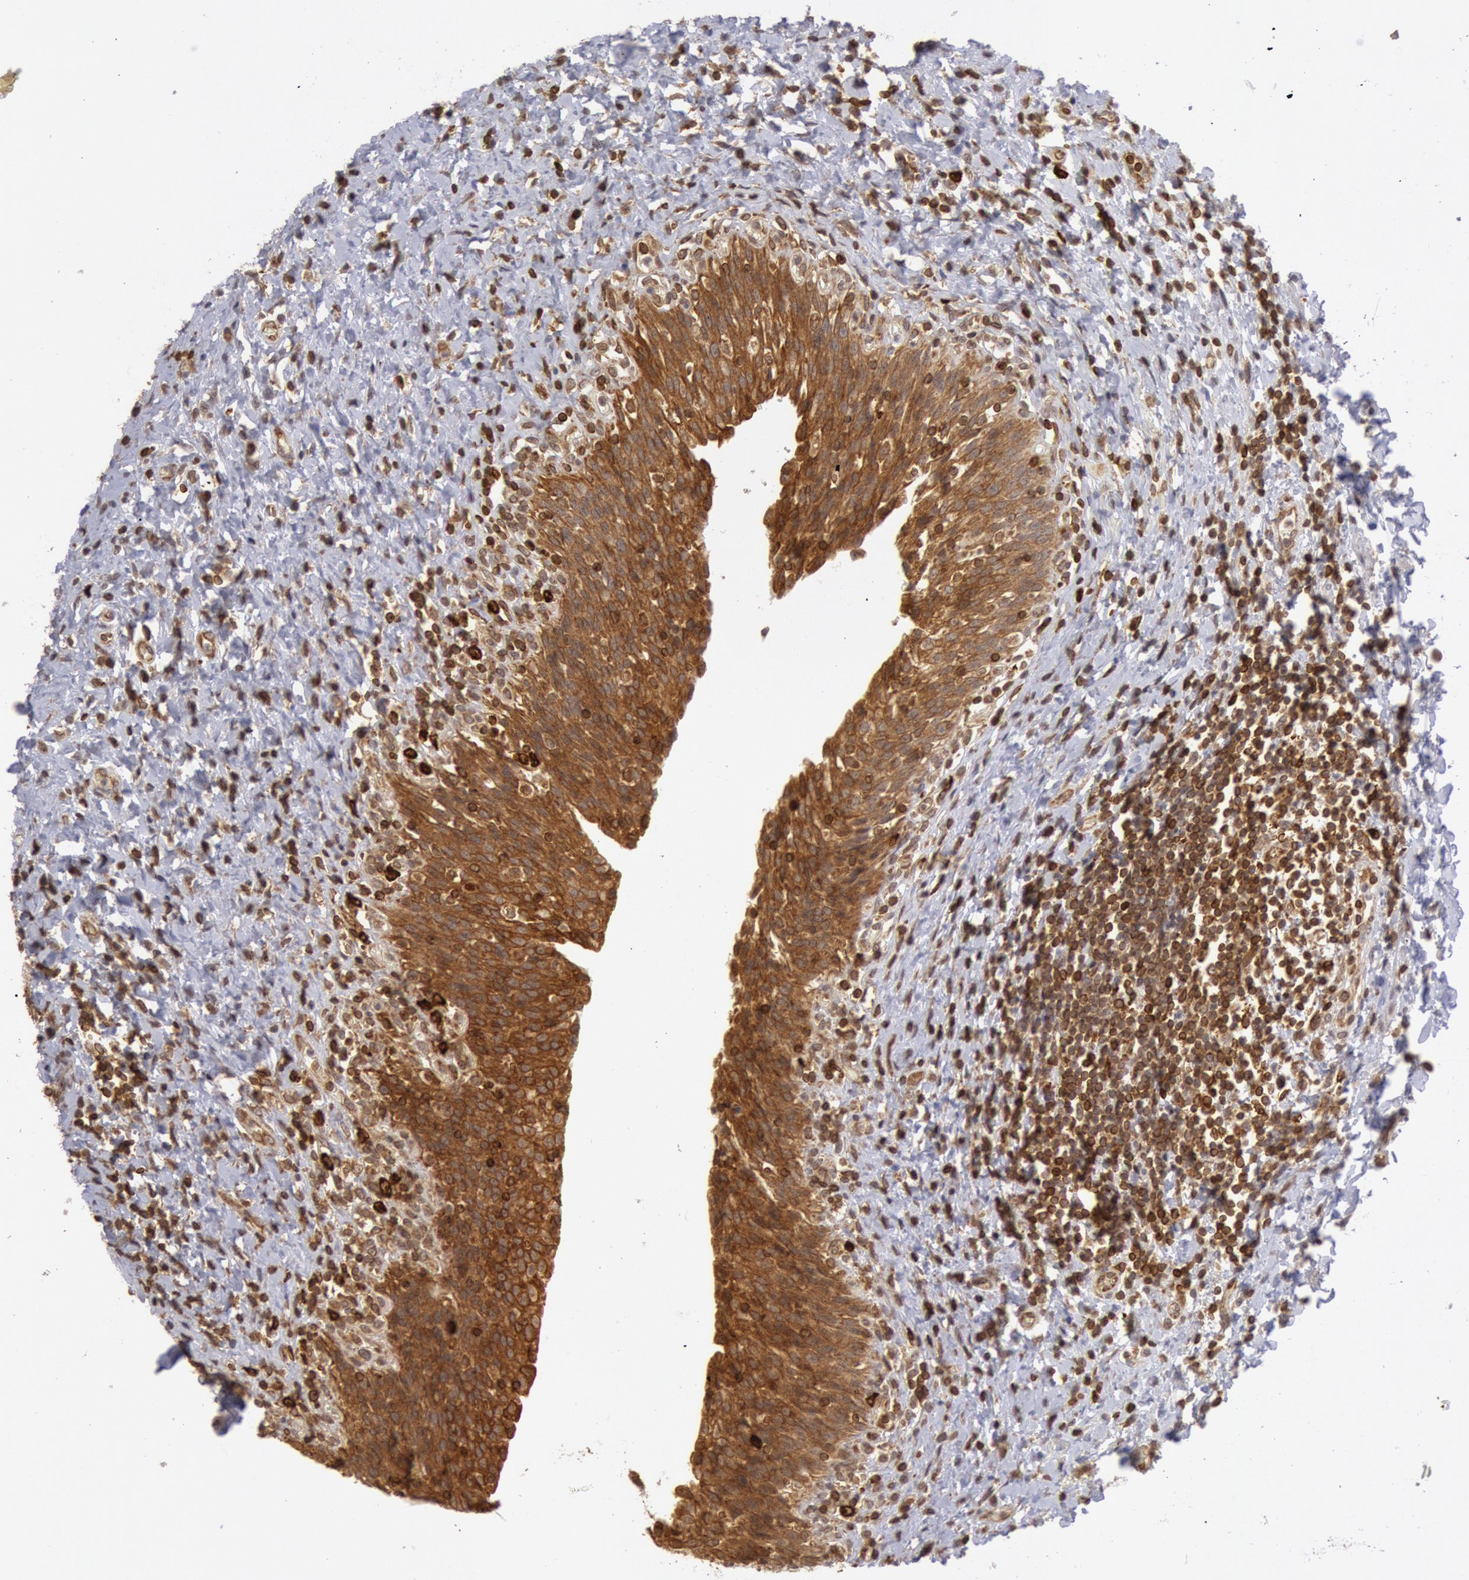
{"staining": {"intensity": "strong", "quantity": ">75%", "location": "cytoplasmic/membranous"}, "tissue": "urinary bladder", "cell_type": "Urothelial cells", "image_type": "normal", "snomed": [{"axis": "morphology", "description": "Normal tissue, NOS"}, {"axis": "topography", "description": "Urinary bladder"}], "caption": "Immunohistochemical staining of unremarkable urinary bladder exhibits high levels of strong cytoplasmic/membranous staining in about >75% of urothelial cells. The protein of interest is shown in brown color, while the nuclei are stained blue.", "gene": "ENSG00000250264", "patient": {"sex": "male", "age": 51}}